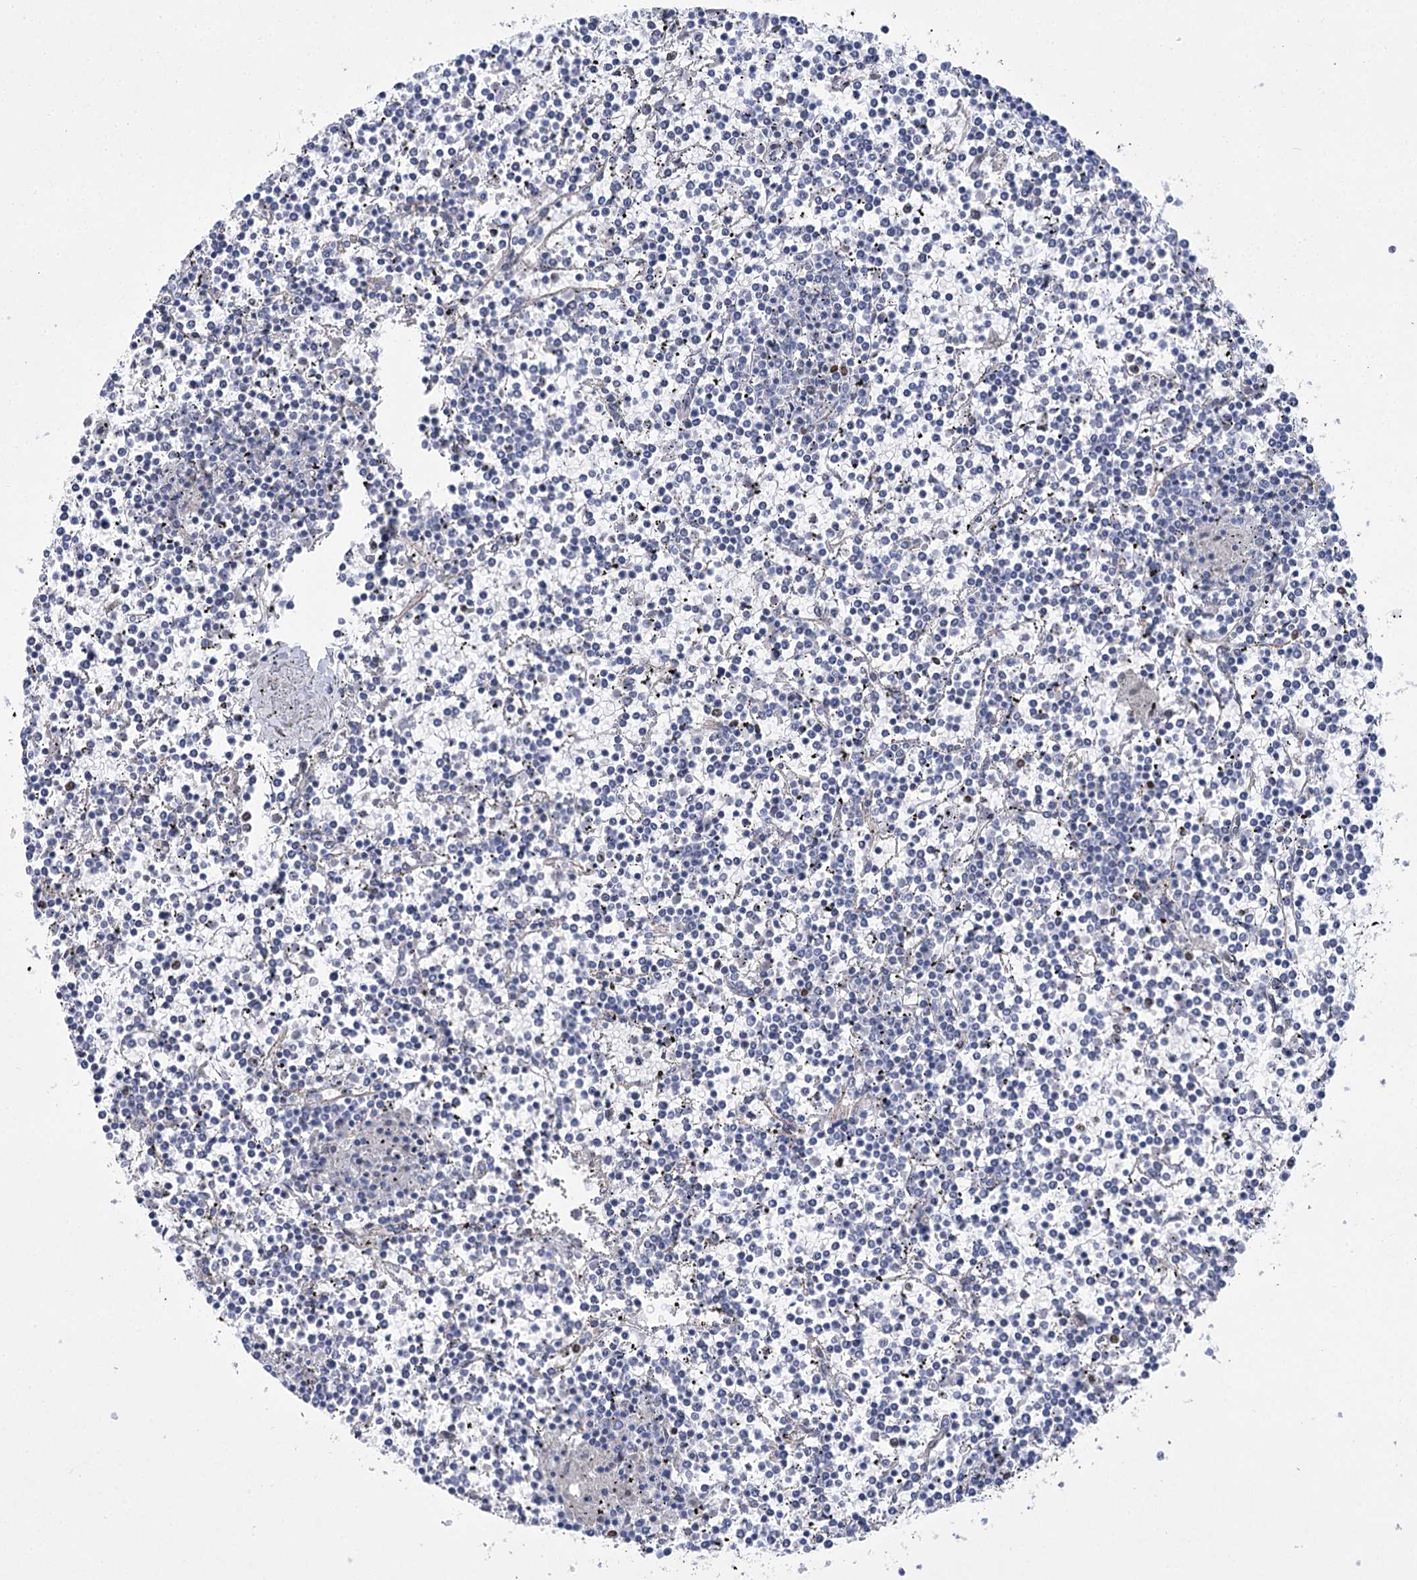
{"staining": {"intensity": "negative", "quantity": "none", "location": "none"}, "tissue": "lymphoma", "cell_type": "Tumor cells", "image_type": "cancer", "snomed": [{"axis": "morphology", "description": "Malignant lymphoma, non-Hodgkin's type, Low grade"}, {"axis": "topography", "description": "Spleen"}], "caption": "The photomicrograph displays no staining of tumor cells in lymphoma.", "gene": "THAP6", "patient": {"sex": "female", "age": 19}}